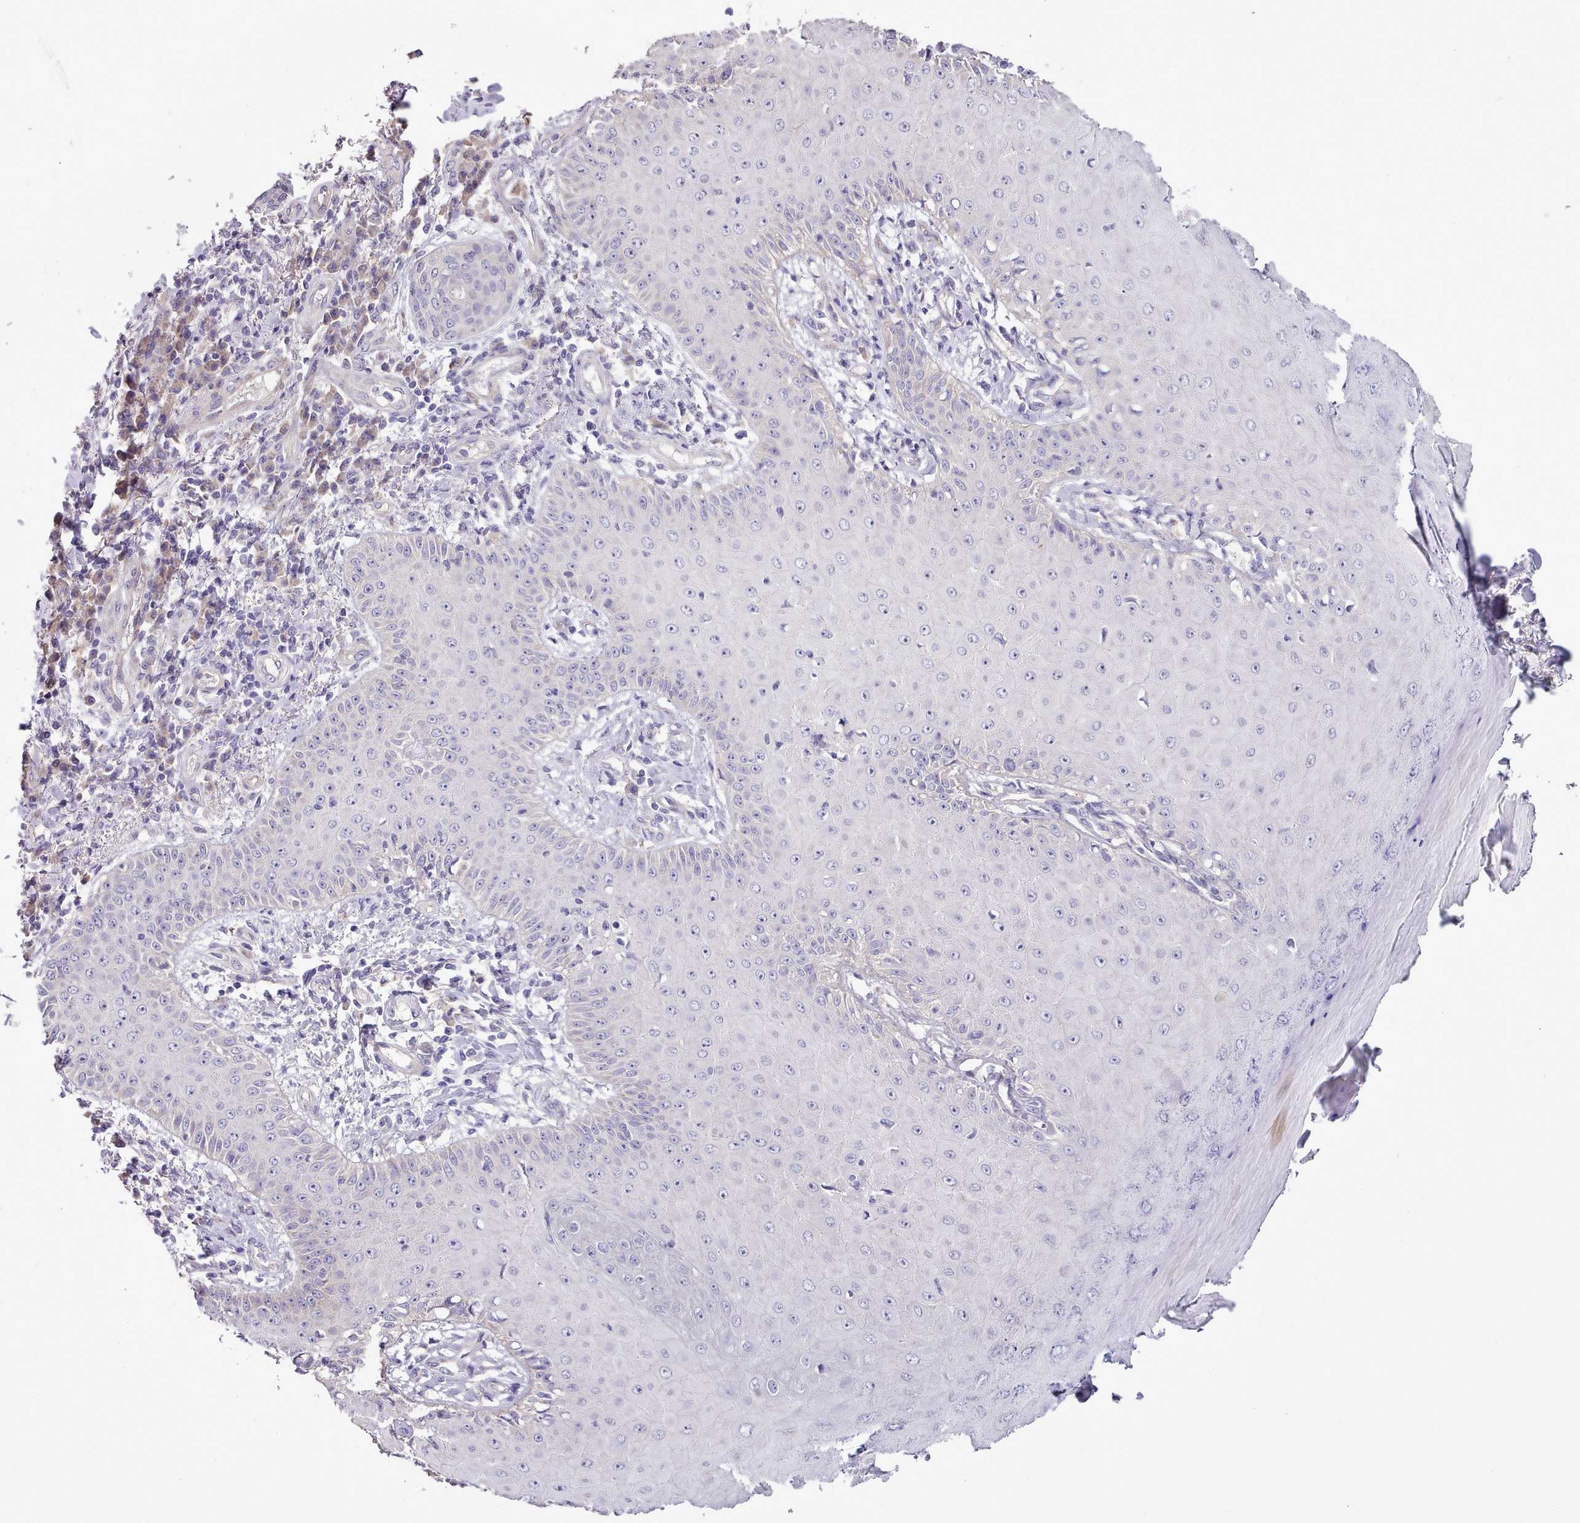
{"staining": {"intensity": "negative", "quantity": "none", "location": "none"}, "tissue": "skin cancer", "cell_type": "Tumor cells", "image_type": "cancer", "snomed": [{"axis": "morphology", "description": "Squamous cell carcinoma, NOS"}, {"axis": "topography", "description": "Skin"}], "caption": "Immunohistochemical staining of skin cancer exhibits no significant positivity in tumor cells. (Stains: DAB IHC with hematoxylin counter stain, Microscopy: brightfield microscopy at high magnification).", "gene": "SETX", "patient": {"sex": "male", "age": 70}}